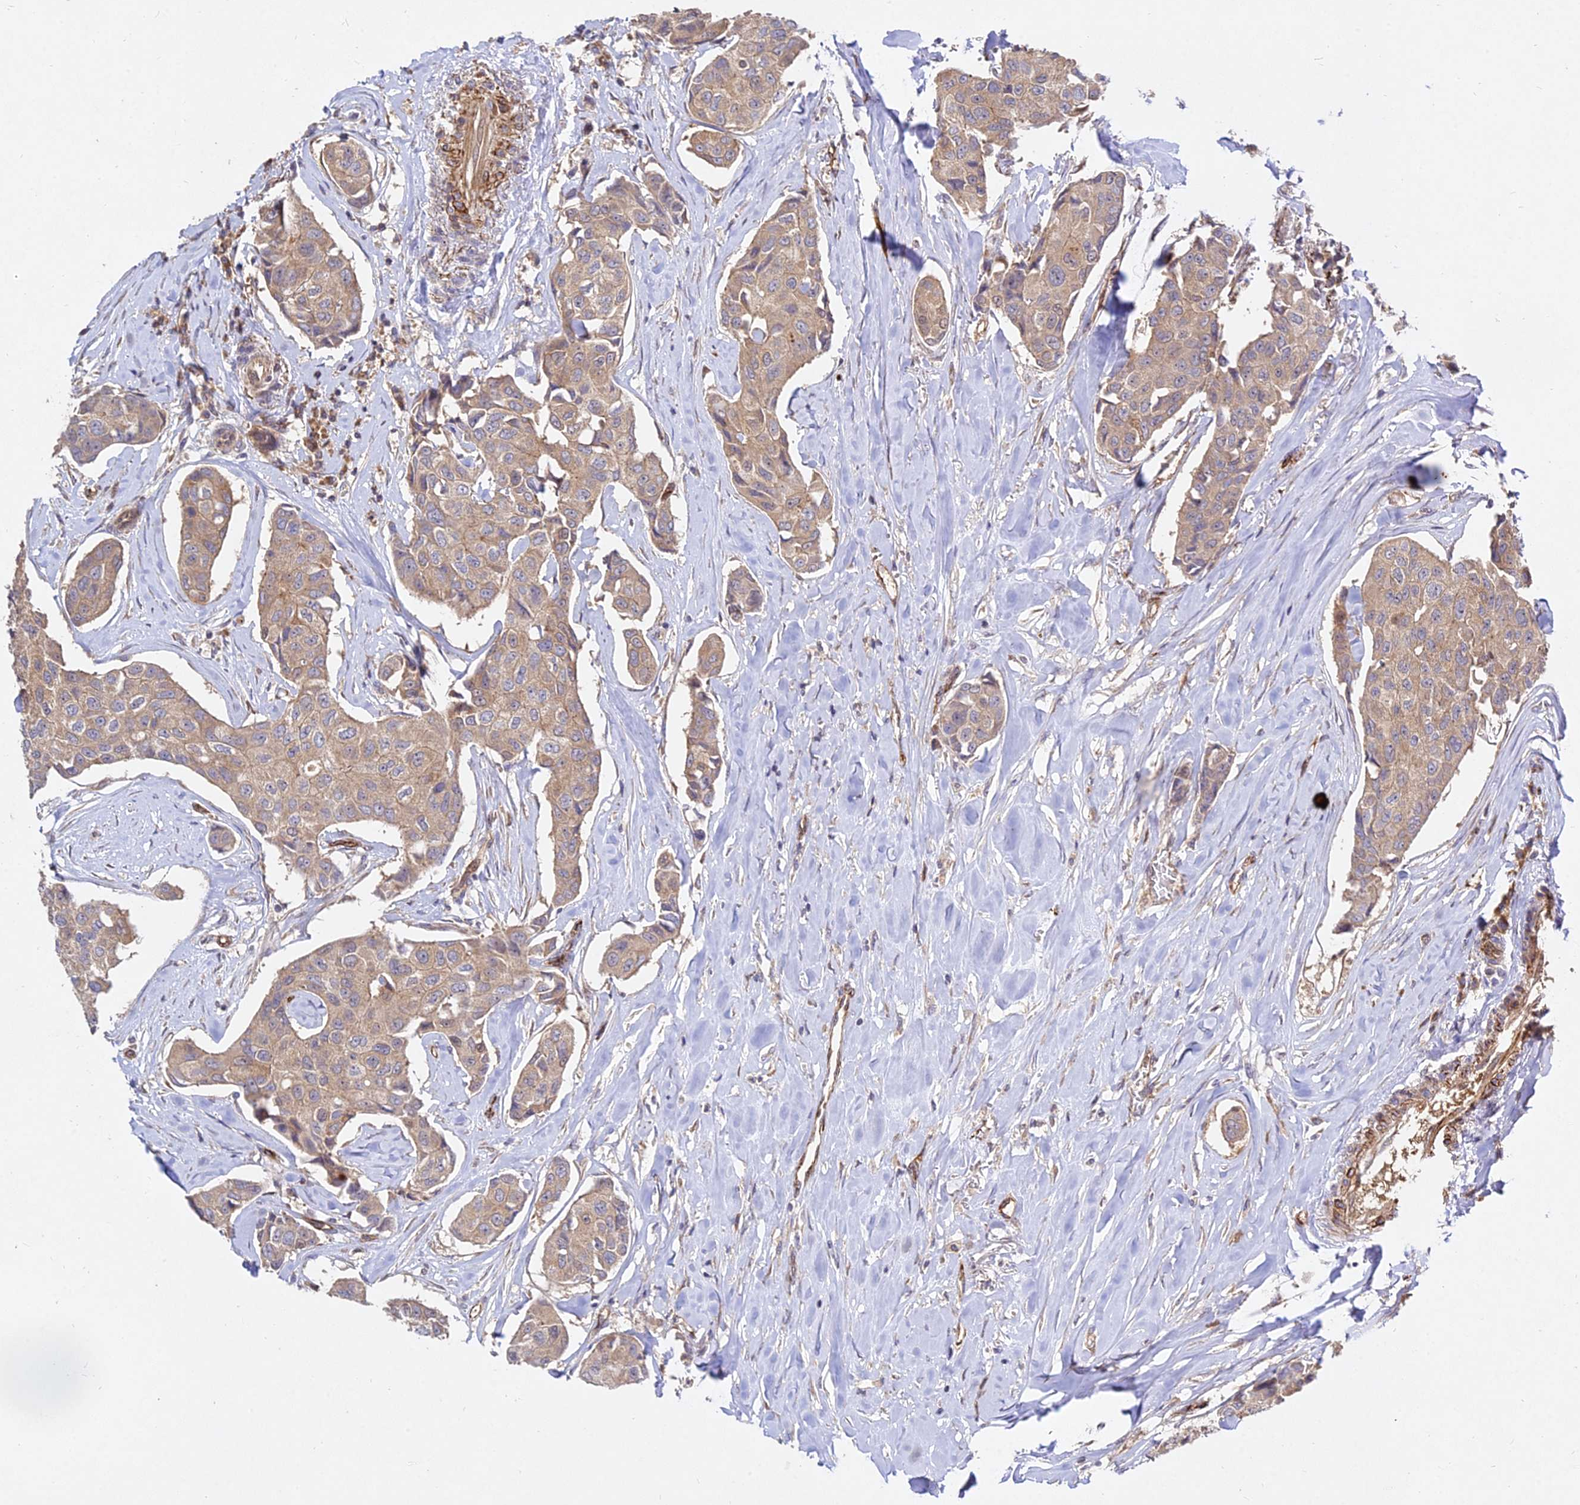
{"staining": {"intensity": "moderate", "quantity": ">75%", "location": "cytoplasmic/membranous"}, "tissue": "breast cancer", "cell_type": "Tumor cells", "image_type": "cancer", "snomed": [{"axis": "morphology", "description": "Duct carcinoma"}, {"axis": "topography", "description": "Breast"}], "caption": "Protein staining of breast cancer (infiltrating ductal carcinoma) tissue shows moderate cytoplasmic/membranous staining in about >75% of tumor cells.", "gene": "GRTP1", "patient": {"sex": "female", "age": 80}}